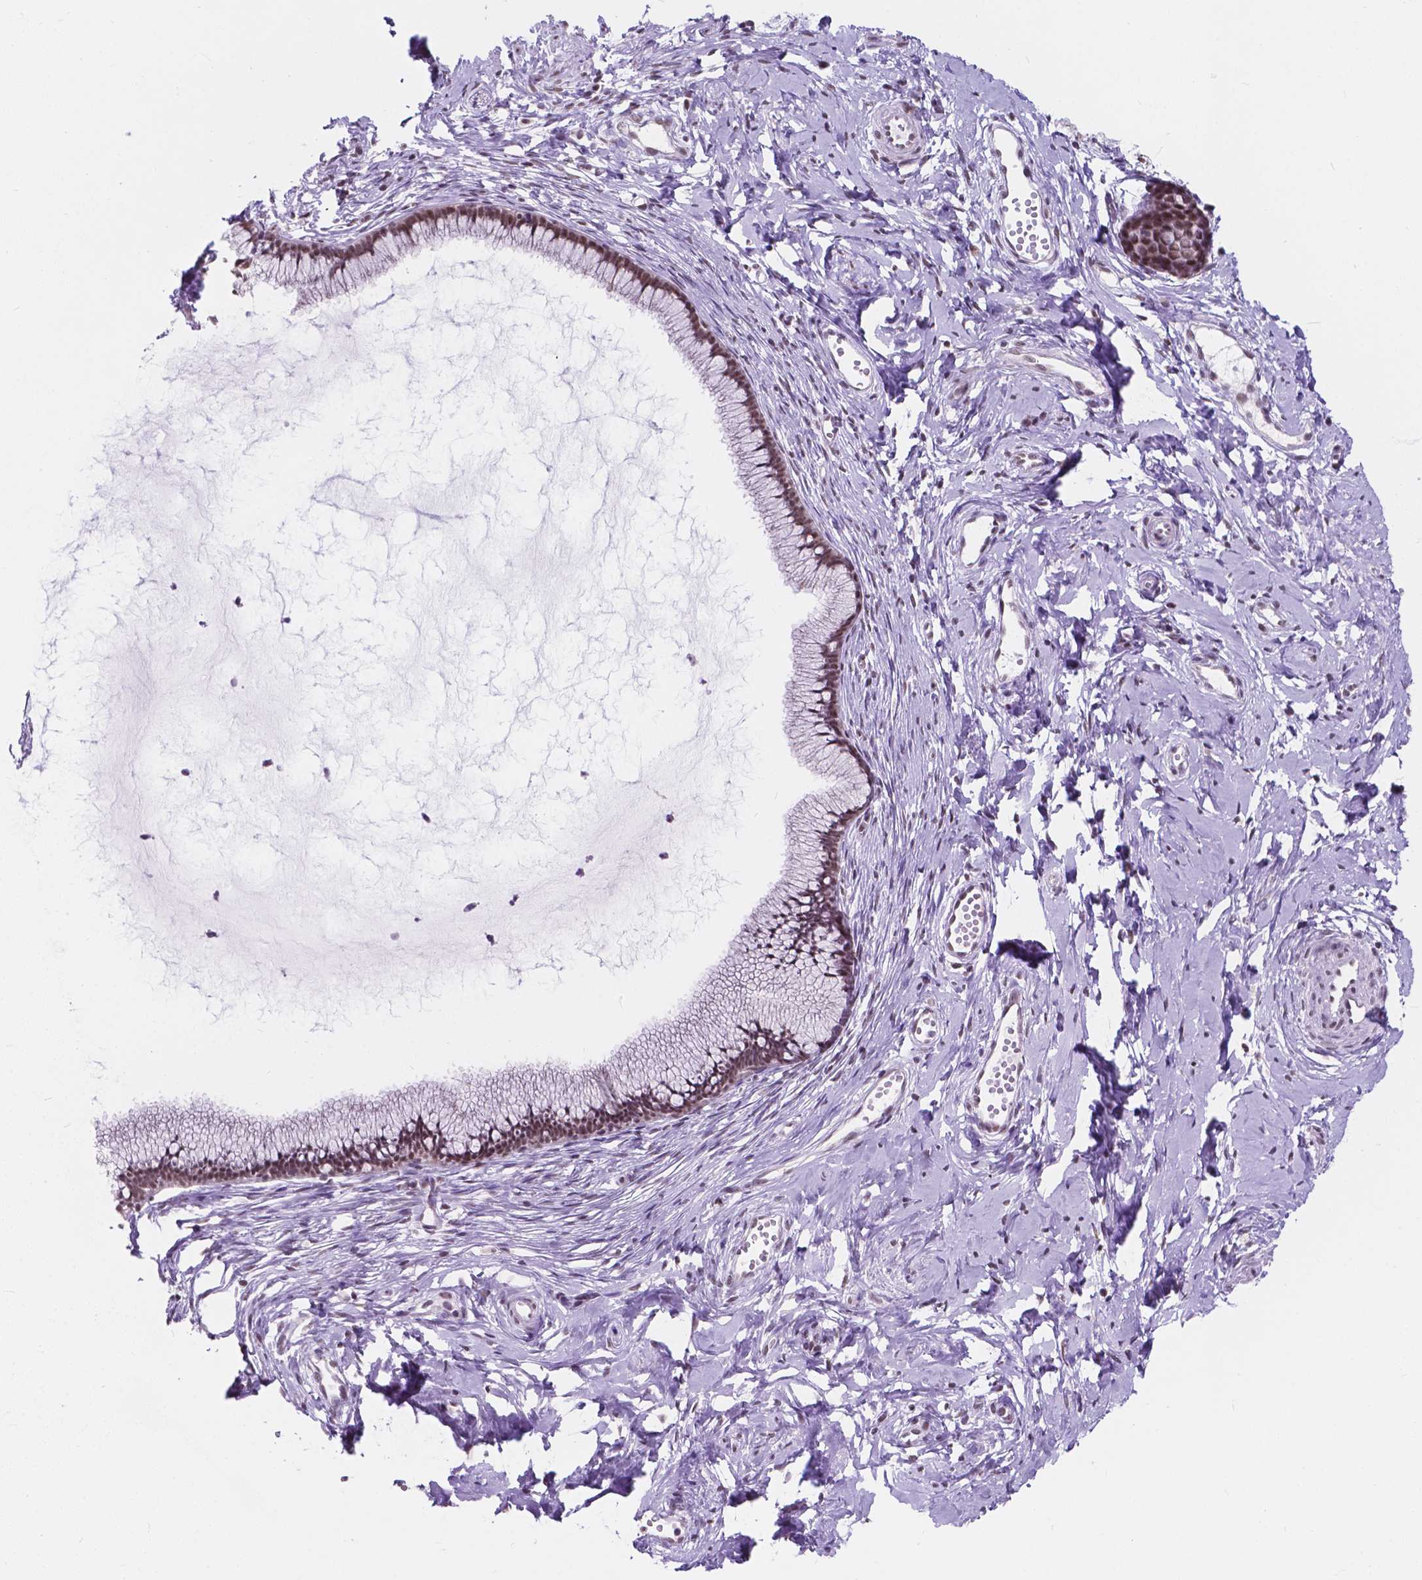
{"staining": {"intensity": "weak", "quantity": ">75%", "location": "nuclear"}, "tissue": "cervix", "cell_type": "Glandular cells", "image_type": "normal", "snomed": [{"axis": "morphology", "description": "Normal tissue, NOS"}, {"axis": "topography", "description": "Cervix"}], "caption": "Weak nuclear expression is present in approximately >75% of glandular cells in normal cervix. The protein is shown in brown color, while the nuclei are stained blue.", "gene": "BCAS2", "patient": {"sex": "female", "age": 40}}